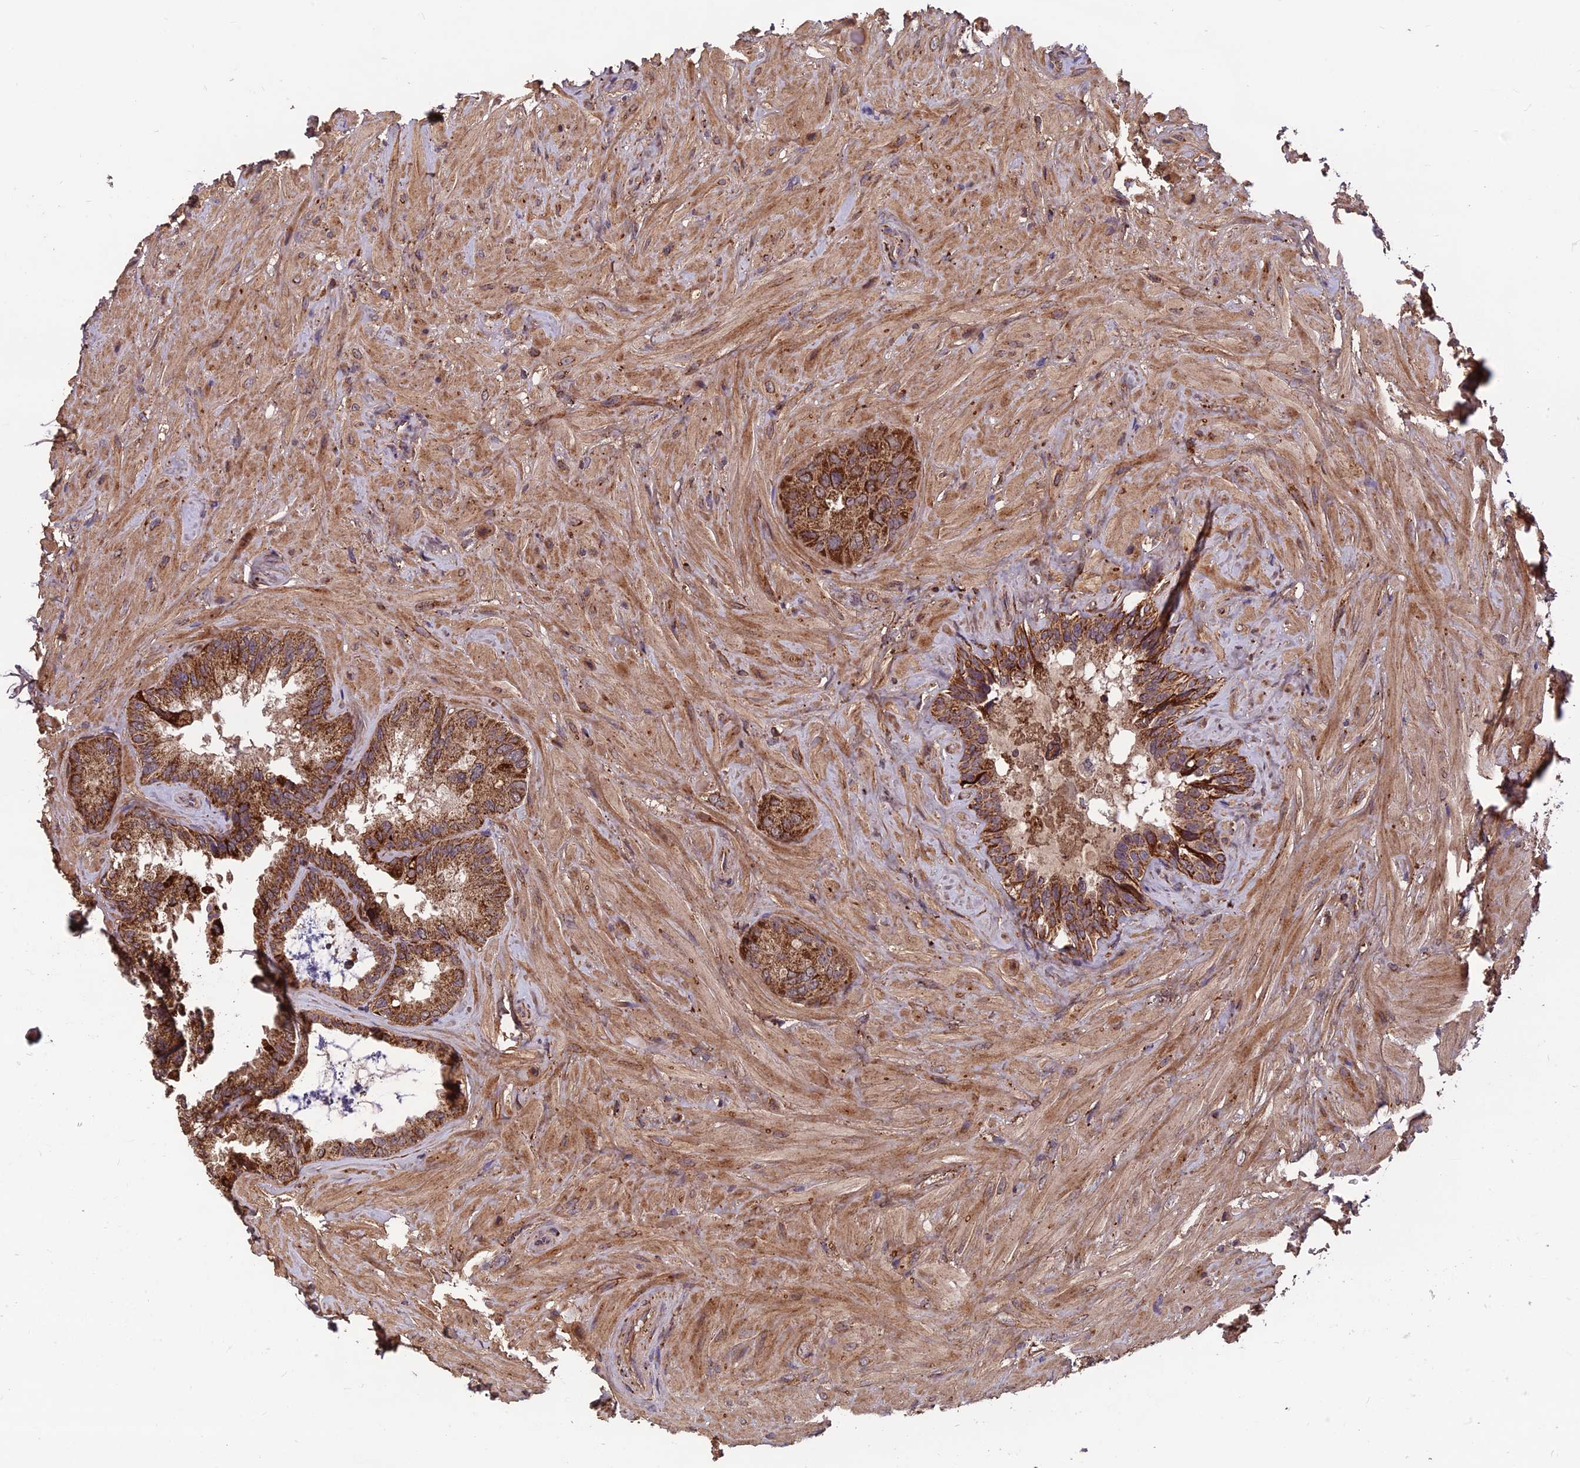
{"staining": {"intensity": "strong", "quantity": ">75%", "location": "cytoplasmic/membranous"}, "tissue": "seminal vesicle", "cell_type": "Glandular cells", "image_type": "normal", "snomed": [{"axis": "morphology", "description": "Normal tissue, NOS"}, {"axis": "topography", "description": "Seminal veicle"}, {"axis": "topography", "description": "Peripheral nerve tissue"}], "caption": "Strong cytoplasmic/membranous protein staining is appreciated in approximately >75% of glandular cells in seminal vesicle.", "gene": "CCDC15", "patient": {"sex": "male", "age": 67}}